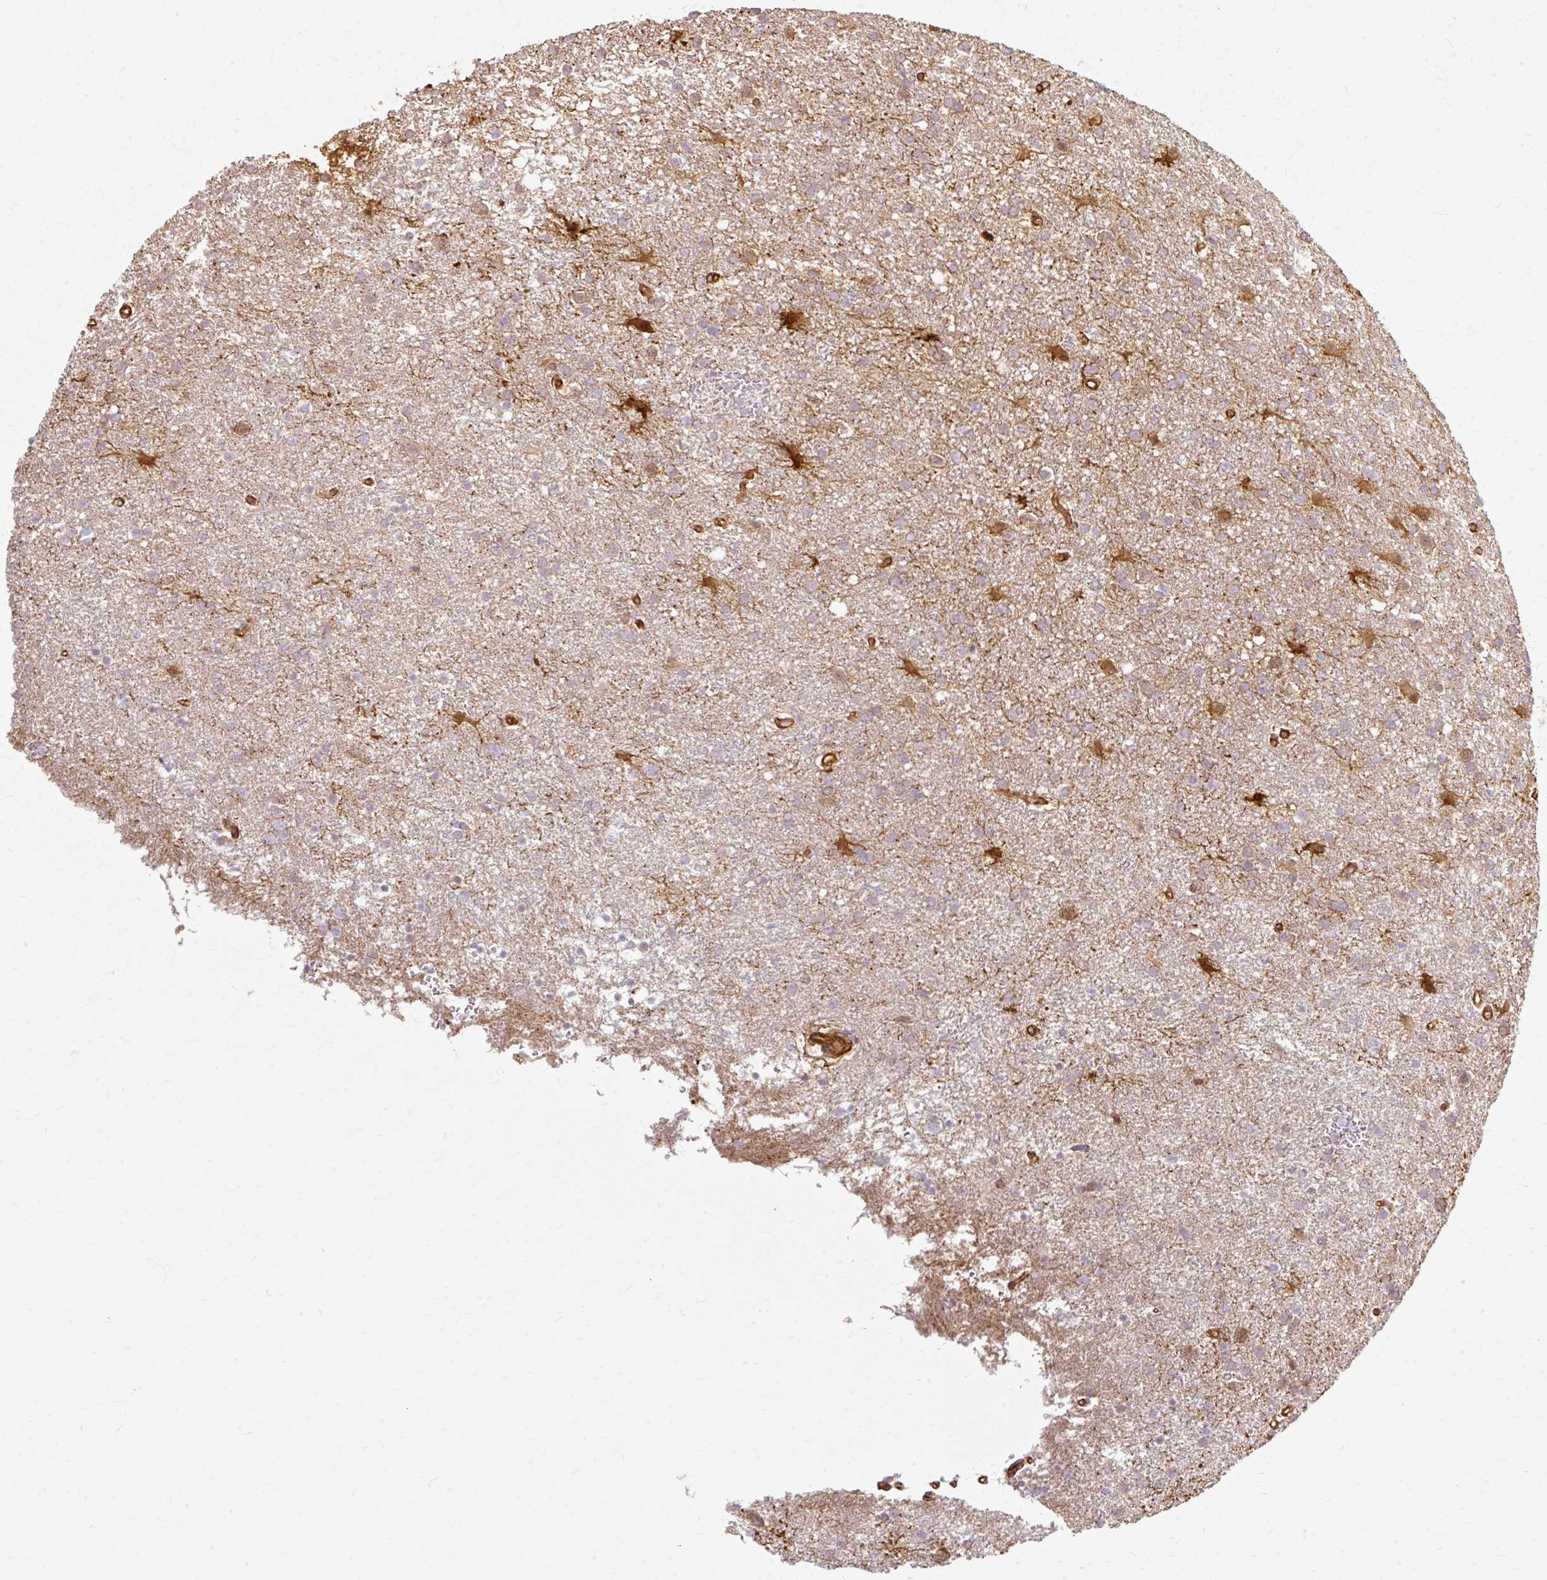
{"staining": {"intensity": "weak", "quantity": "<25%", "location": "cytoplasmic/membranous"}, "tissue": "glioma", "cell_type": "Tumor cells", "image_type": "cancer", "snomed": [{"axis": "morphology", "description": "Glioma, malignant, Low grade"}, {"axis": "topography", "description": "Brain"}], "caption": "Tumor cells are negative for protein expression in human glioma.", "gene": "CNN3", "patient": {"sex": "female", "age": 32}}